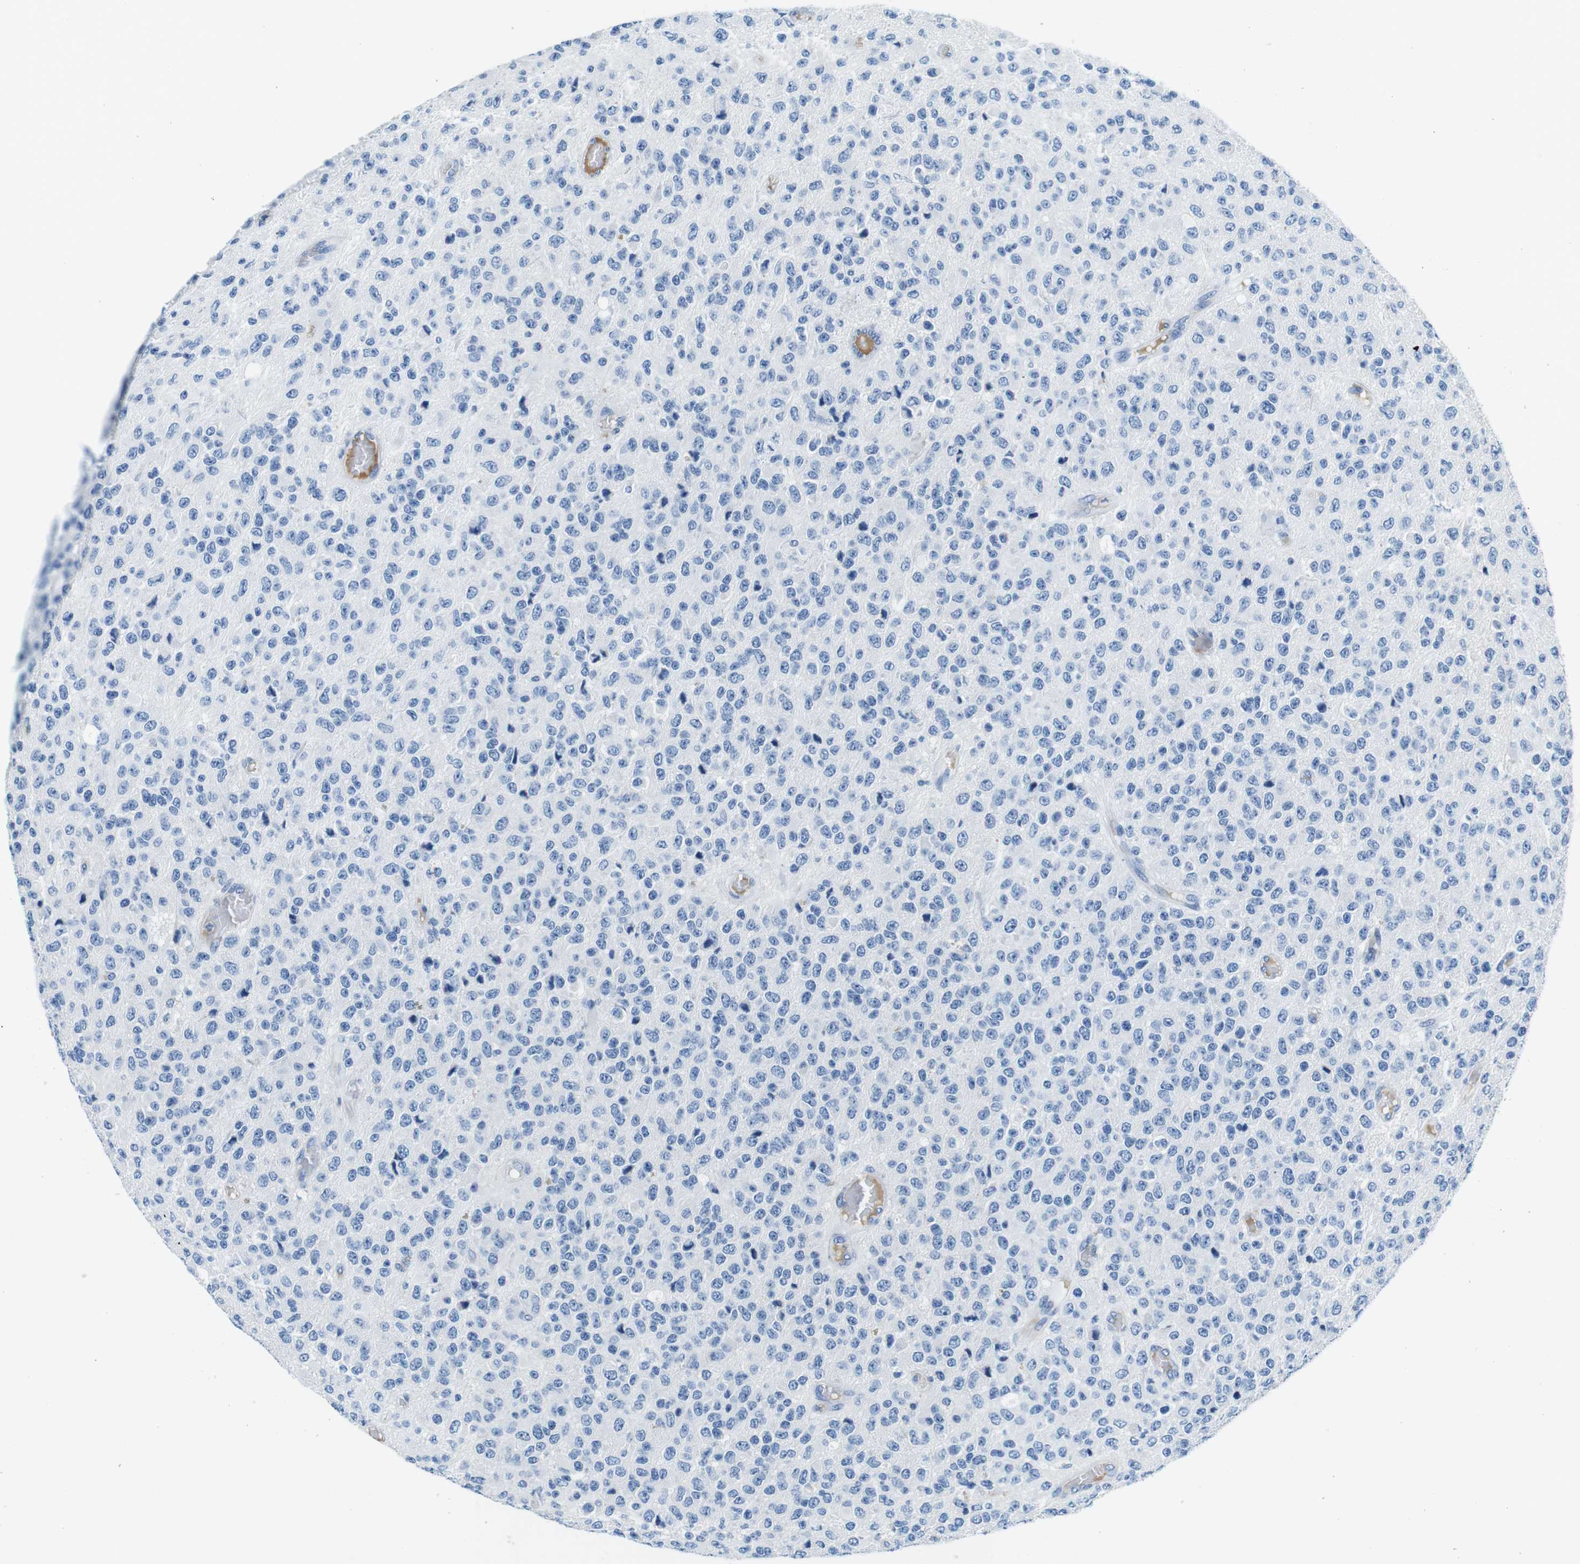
{"staining": {"intensity": "negative", "quantity": "none", "location": "none"}, "tissue": "glioma", "cell_type": "Tumor cells", "image_type": "cancer", "snomed": [{"axis": "morphology", "description": "Glioma, malignant, High grade"}, {"axis": "topography", "description": "pancreas cauda"}], "caption": "Tumor cells are negative for brown protein staining in malignant glioma (high-grade). (DAB immunohistochemistry, high magnification).", "gene": "IGHD", "patient": {"sex": "male", "age": 60}}